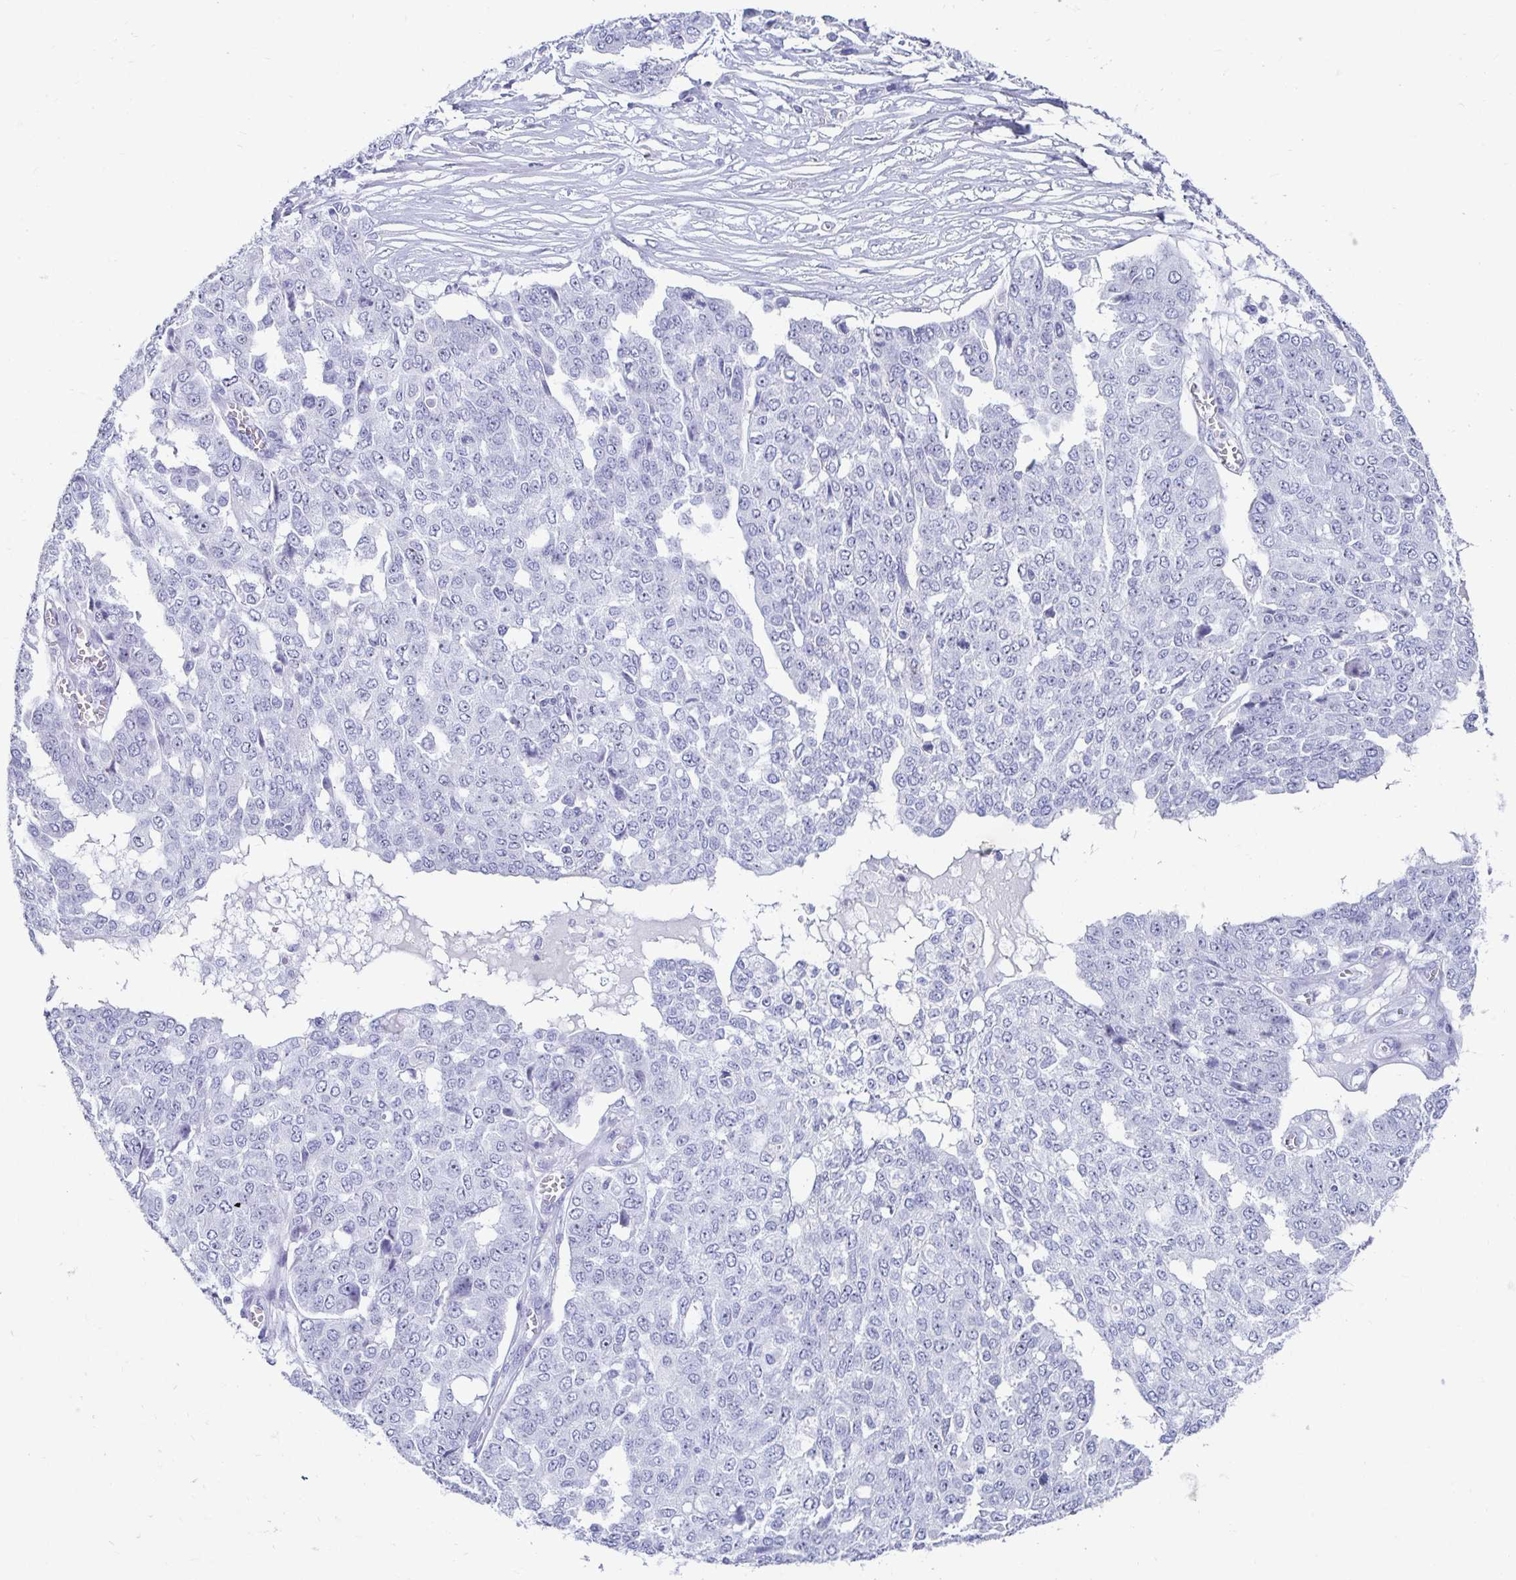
{"staining": {"intensity": "negative", "quantity": "none", "location": "none"}, "tissue": "ovarian cancer", "cell_type": "Tumor cells", "image_type": "cancer", "snomed": [{"axis": "morphology", "description": "Cystadenocarcinoma, serous, NOS"}, {"axis": "topography", "description": "Soft tissue"}, {"axis": "topography", "description": "Ovary"}], "caption": "Immunohistochemistry (IHC) photomicrograph of ovarian serous cystadenocarcinoma stained for a protein (brown), which exhibits no positivity in tumor cells.", "gene": "CST6", "patient": {"sex": "female", "age": 57}}